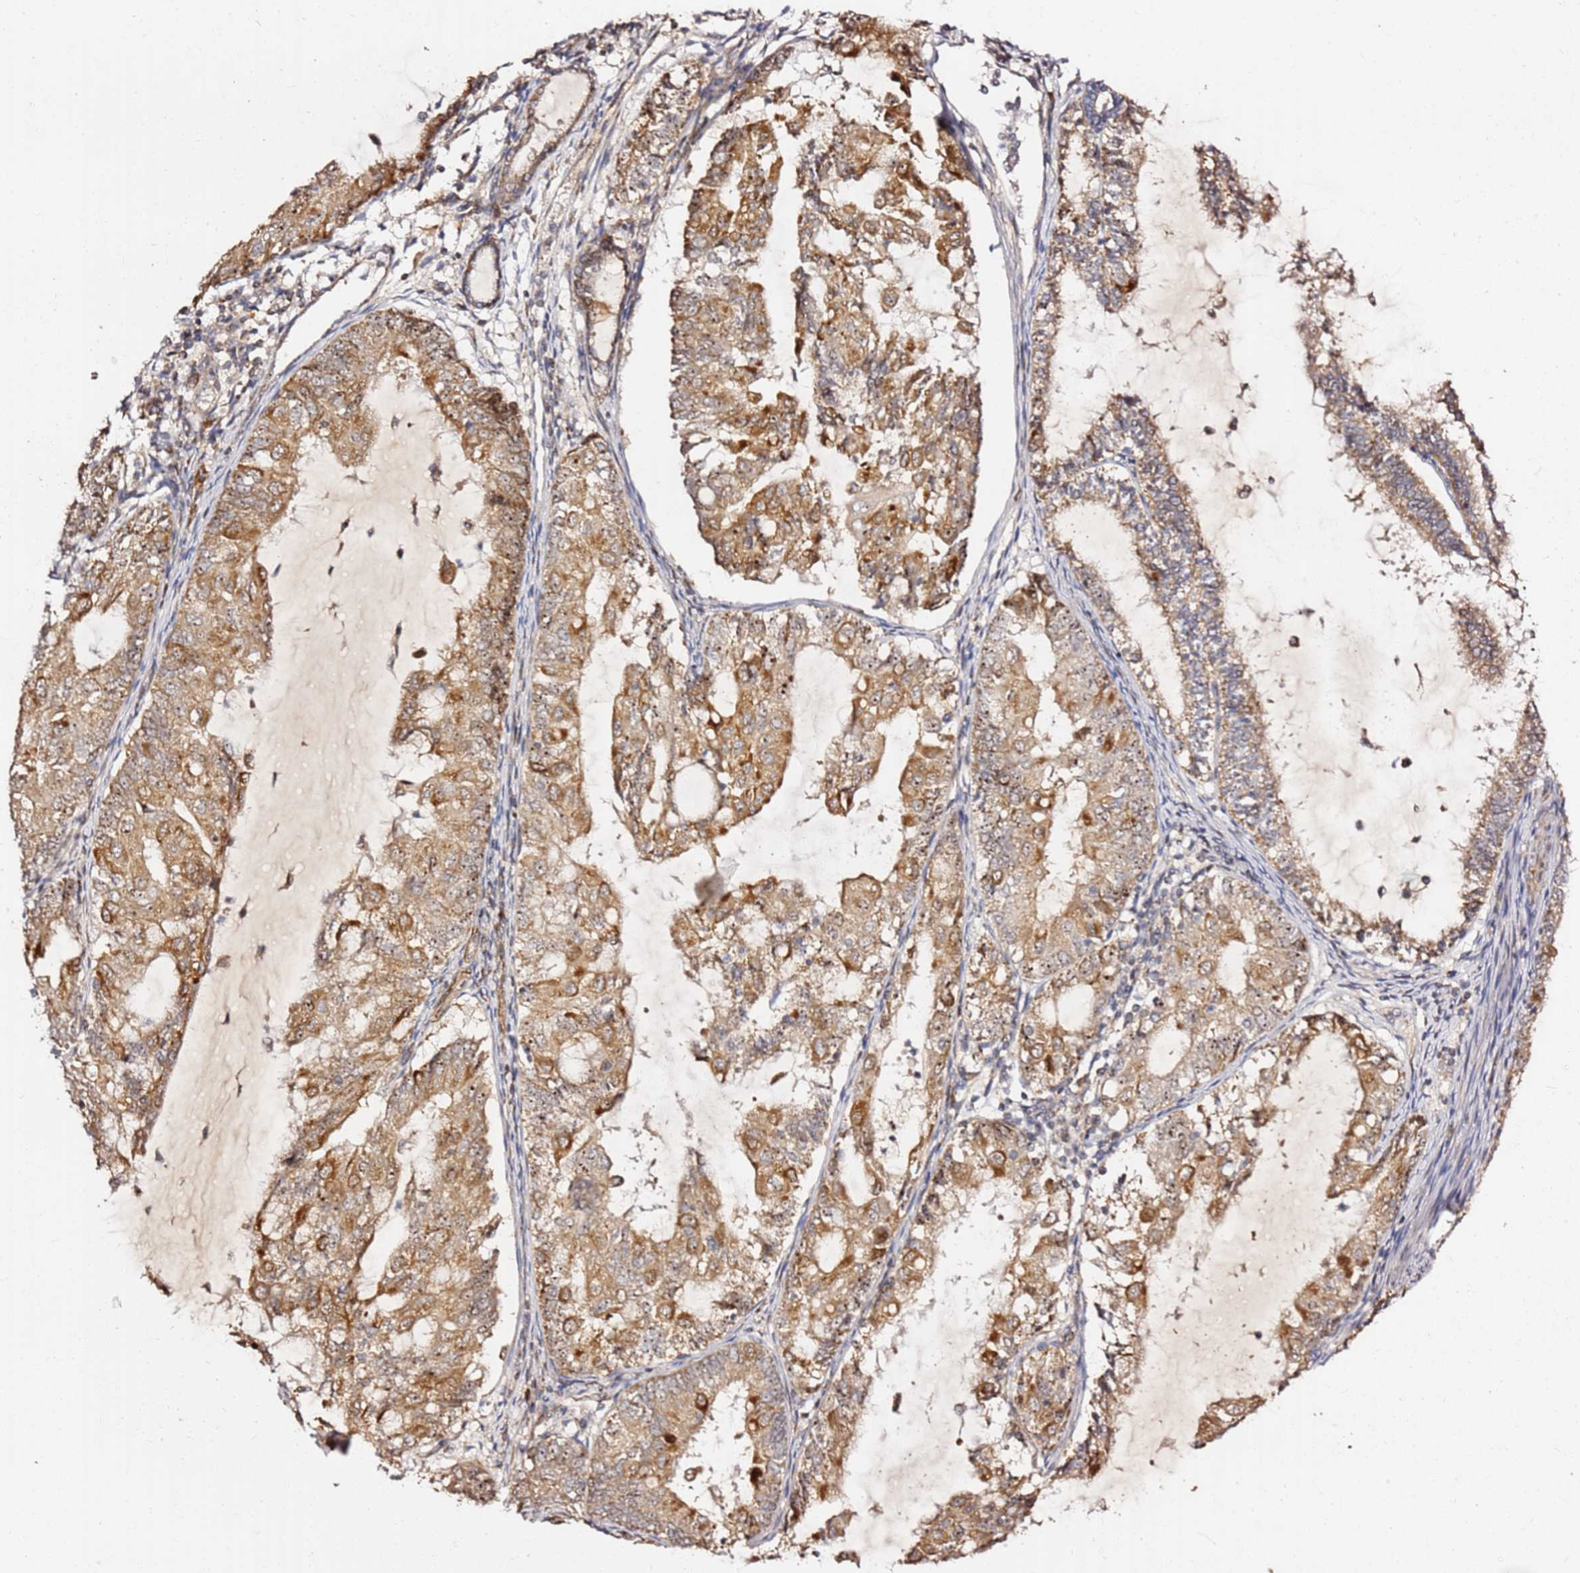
{"staining": {"intensity": "strong", "quantity": ">75%", "location": "cytoplasmic/membranous,nuclear"}, "tissue": "endometrial cancer", "cell_type": "Tumor cells", "image_type": "cancer", "snomed": [{"axis": "morphology", "description": "Adenocarcinoma, NOS"}, {"axis": "topography", "description": "Endometrium"}], "caption": "This histopathology image displays IHC staining of endometrial cancer, with high strong cytoplasmic/membranous and nuclear positivity in approximately >75% of tumor cells.", "gene": "KIF25", "patient": {"sex": "female", "age": 81}}